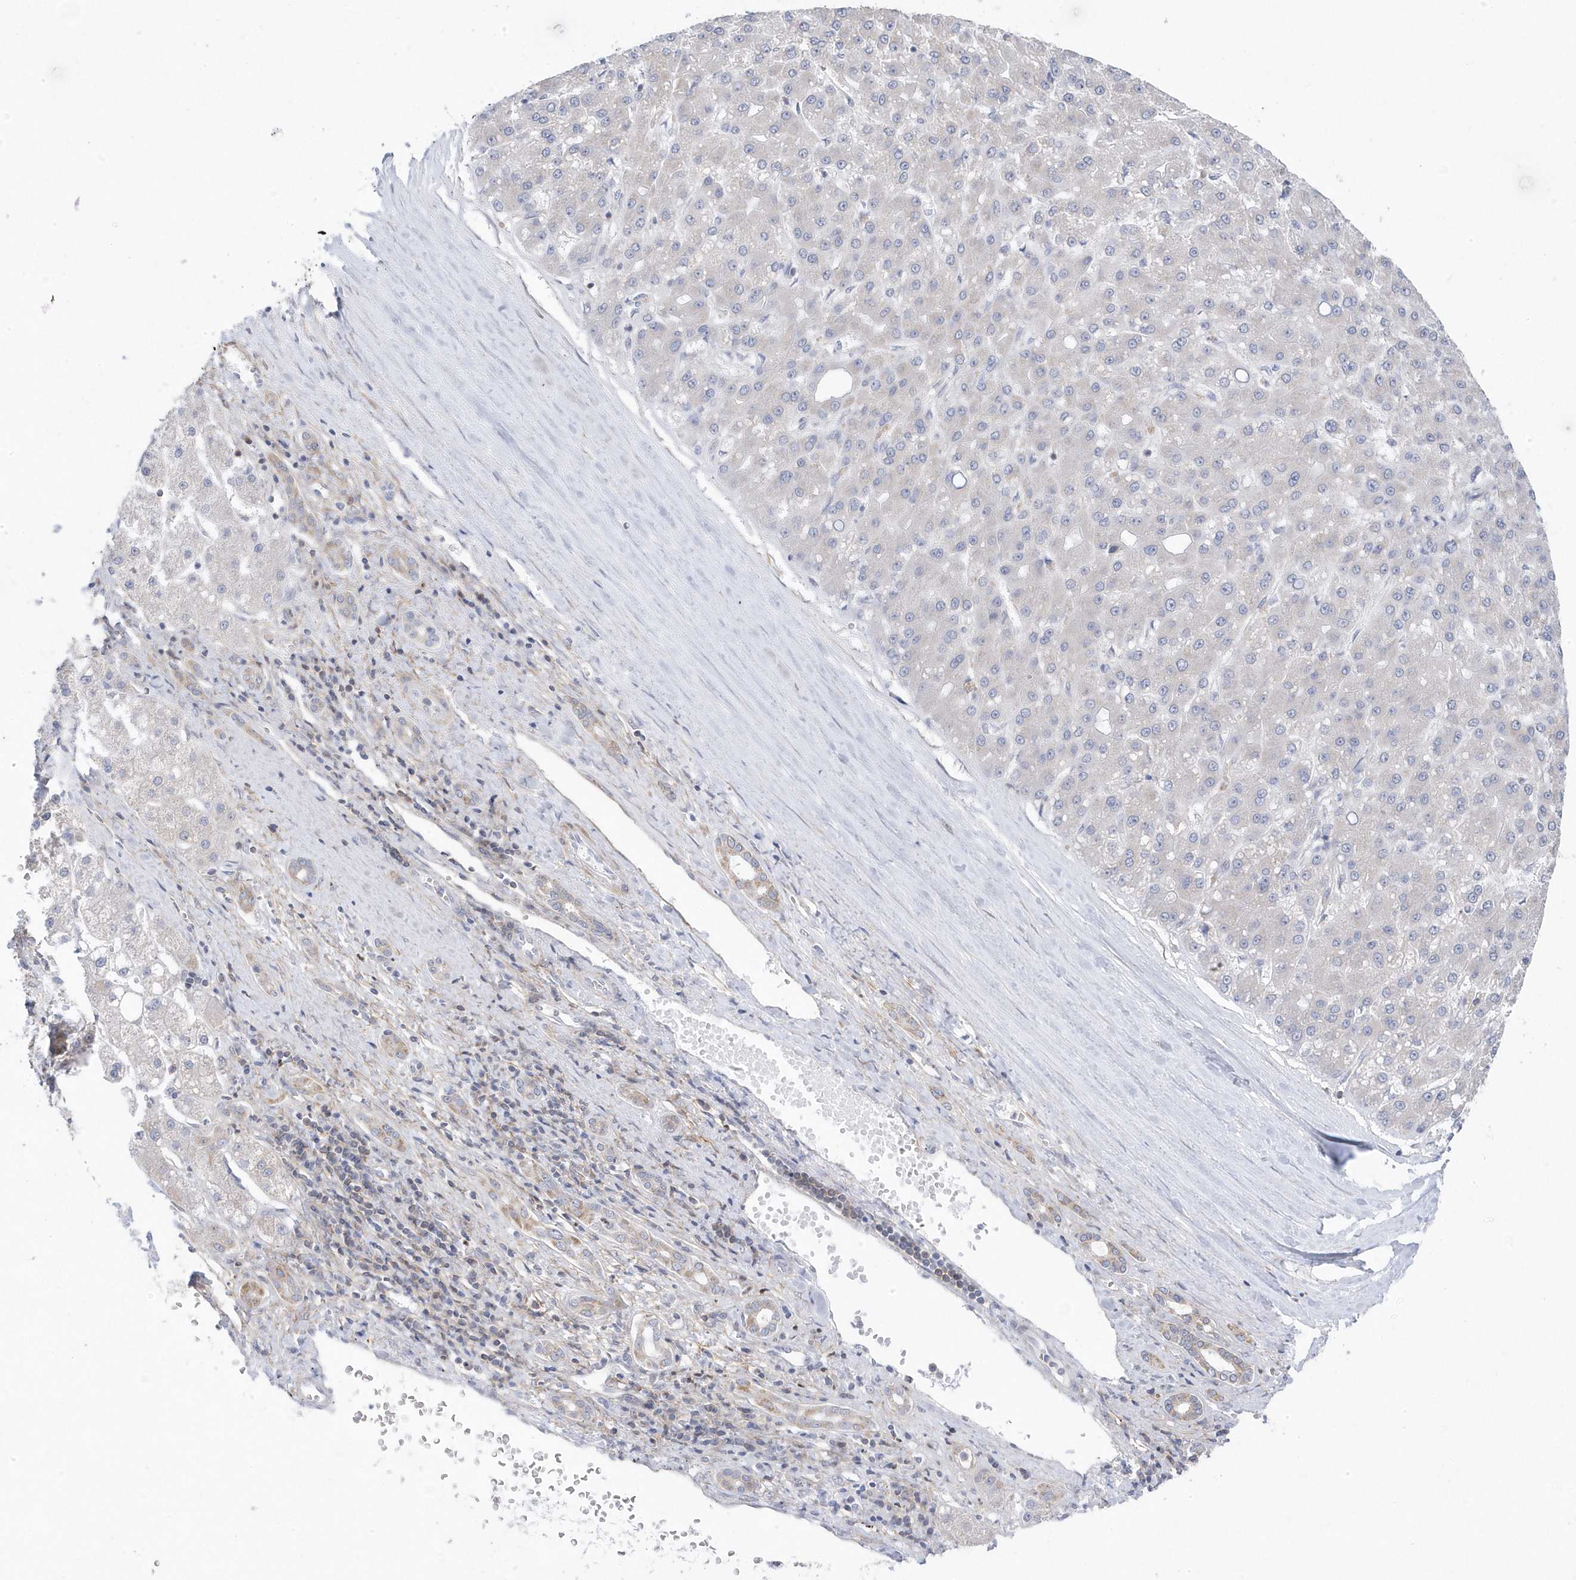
{"staining": {"intensity": "negative", "quantity": "none", "location": "none"}, "tissue": "liver cancer", "cell_type": "Tumor cells", "image_type": "cancer", "snomed": [{"axis": "morphology", "description": "Carcinoma, Hepatocellular, NOS"}, {"axis": "topography", "description": "Liver"}], "caption": "IHC of liver cancer (hepatocellular carcinoma) demonstrates no expression in tumor cells.", "gene": "ANAPC1", "patient": {"sex": "male", "age": 67}}